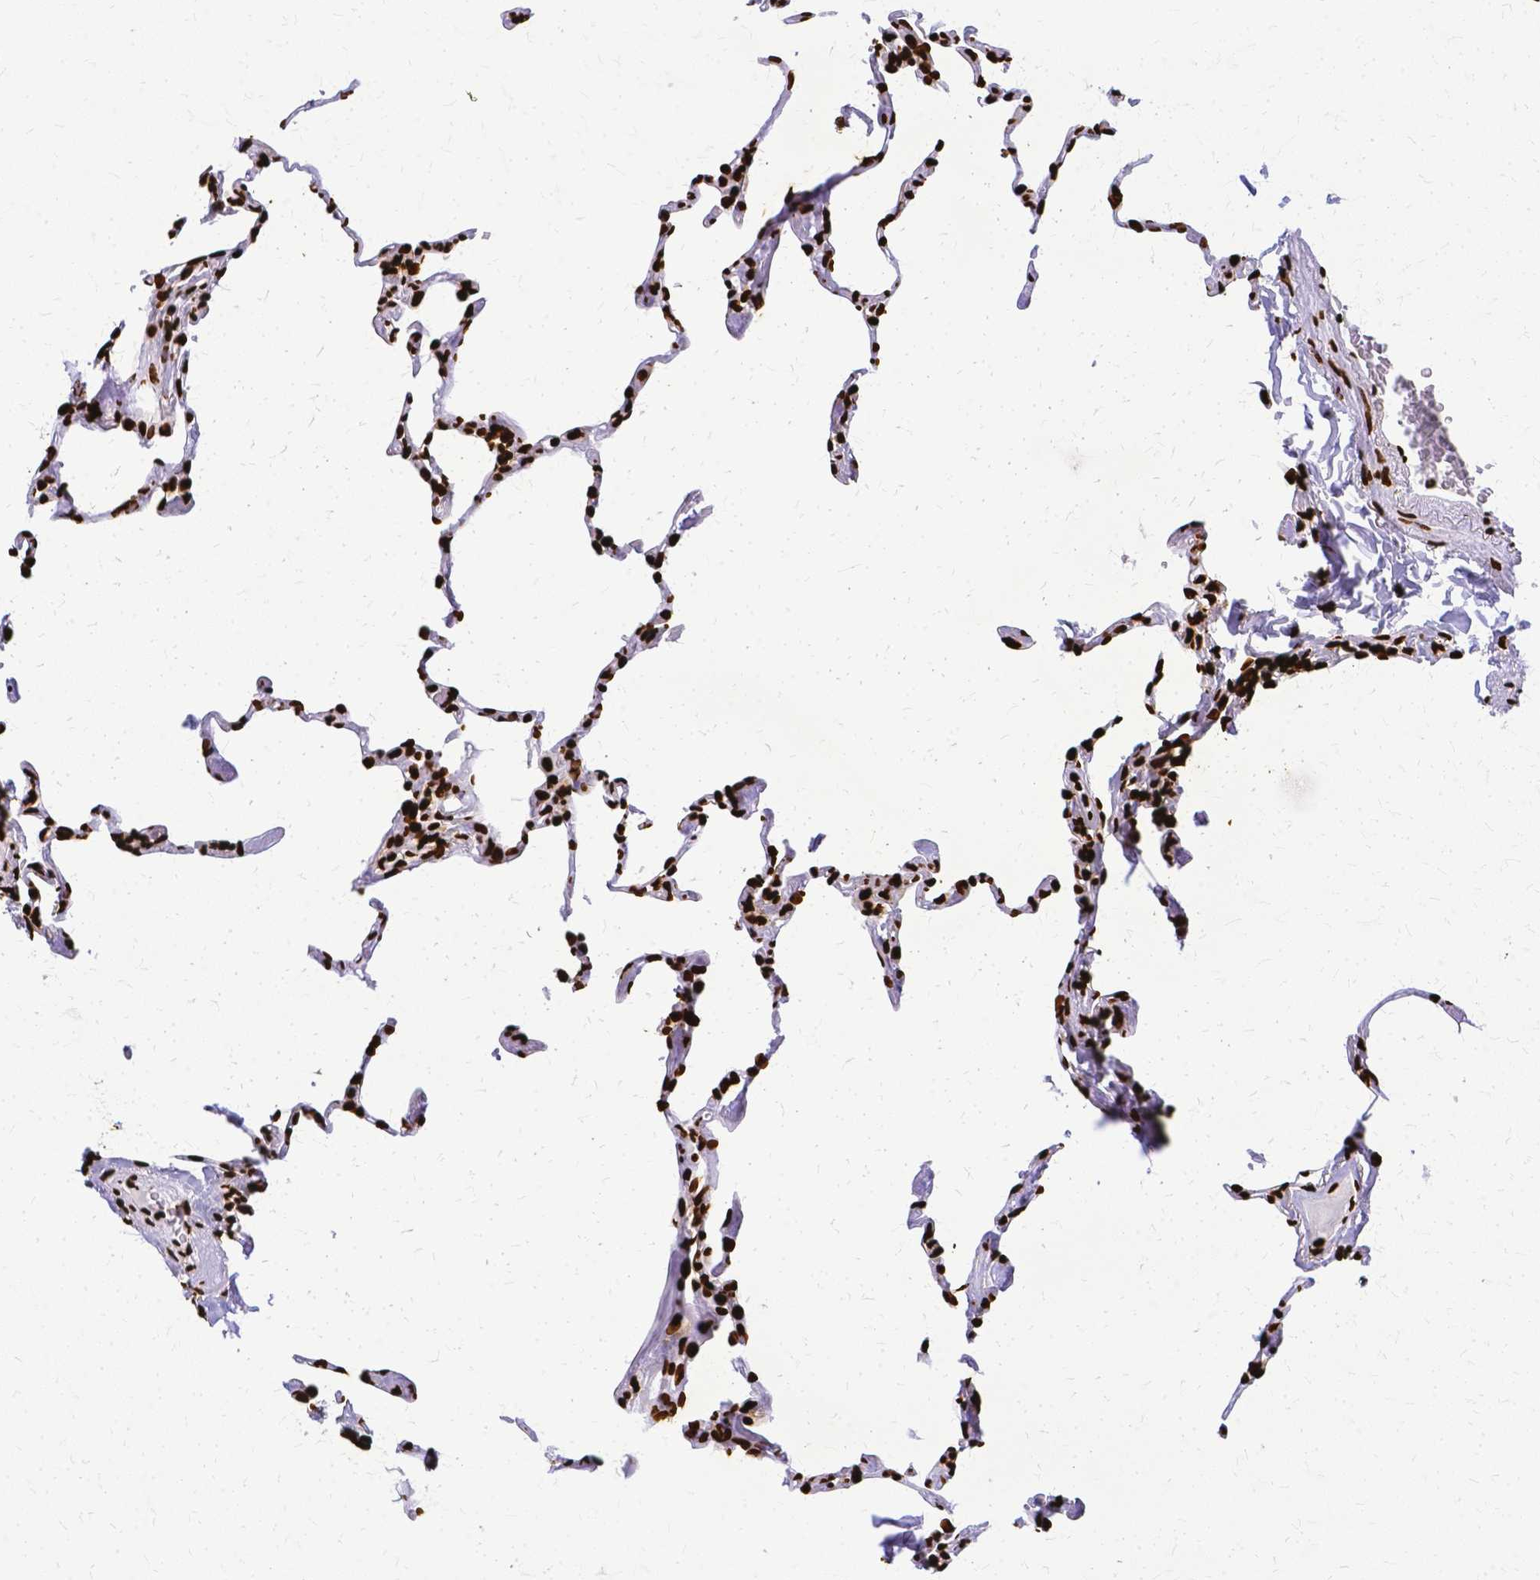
{"staining": {"intensity": "strong", "quantity": ">75%", "location": "nuclear"}, "tissue": "lung", "cell_type": "Alveolar cells", "image_type": "normal", "snomed": [{"axis": "morphology", "description": "Normal tissue, NOS"}, {"axis": "topography", "description": "Lung"}], "caption": "Immunohistochemical staining of benign human lung demonstrates high levels of strong nuclear staining in about >75% of alveolar cells. The staining is performed using DAB (3,3'-diaminobenzidine) brown chromogen to label protein expression. The nuclei are counter-stained blue using hematoxylin.", "gene": "SFPQ", "patient": {"sex": "male", "age": 65}}